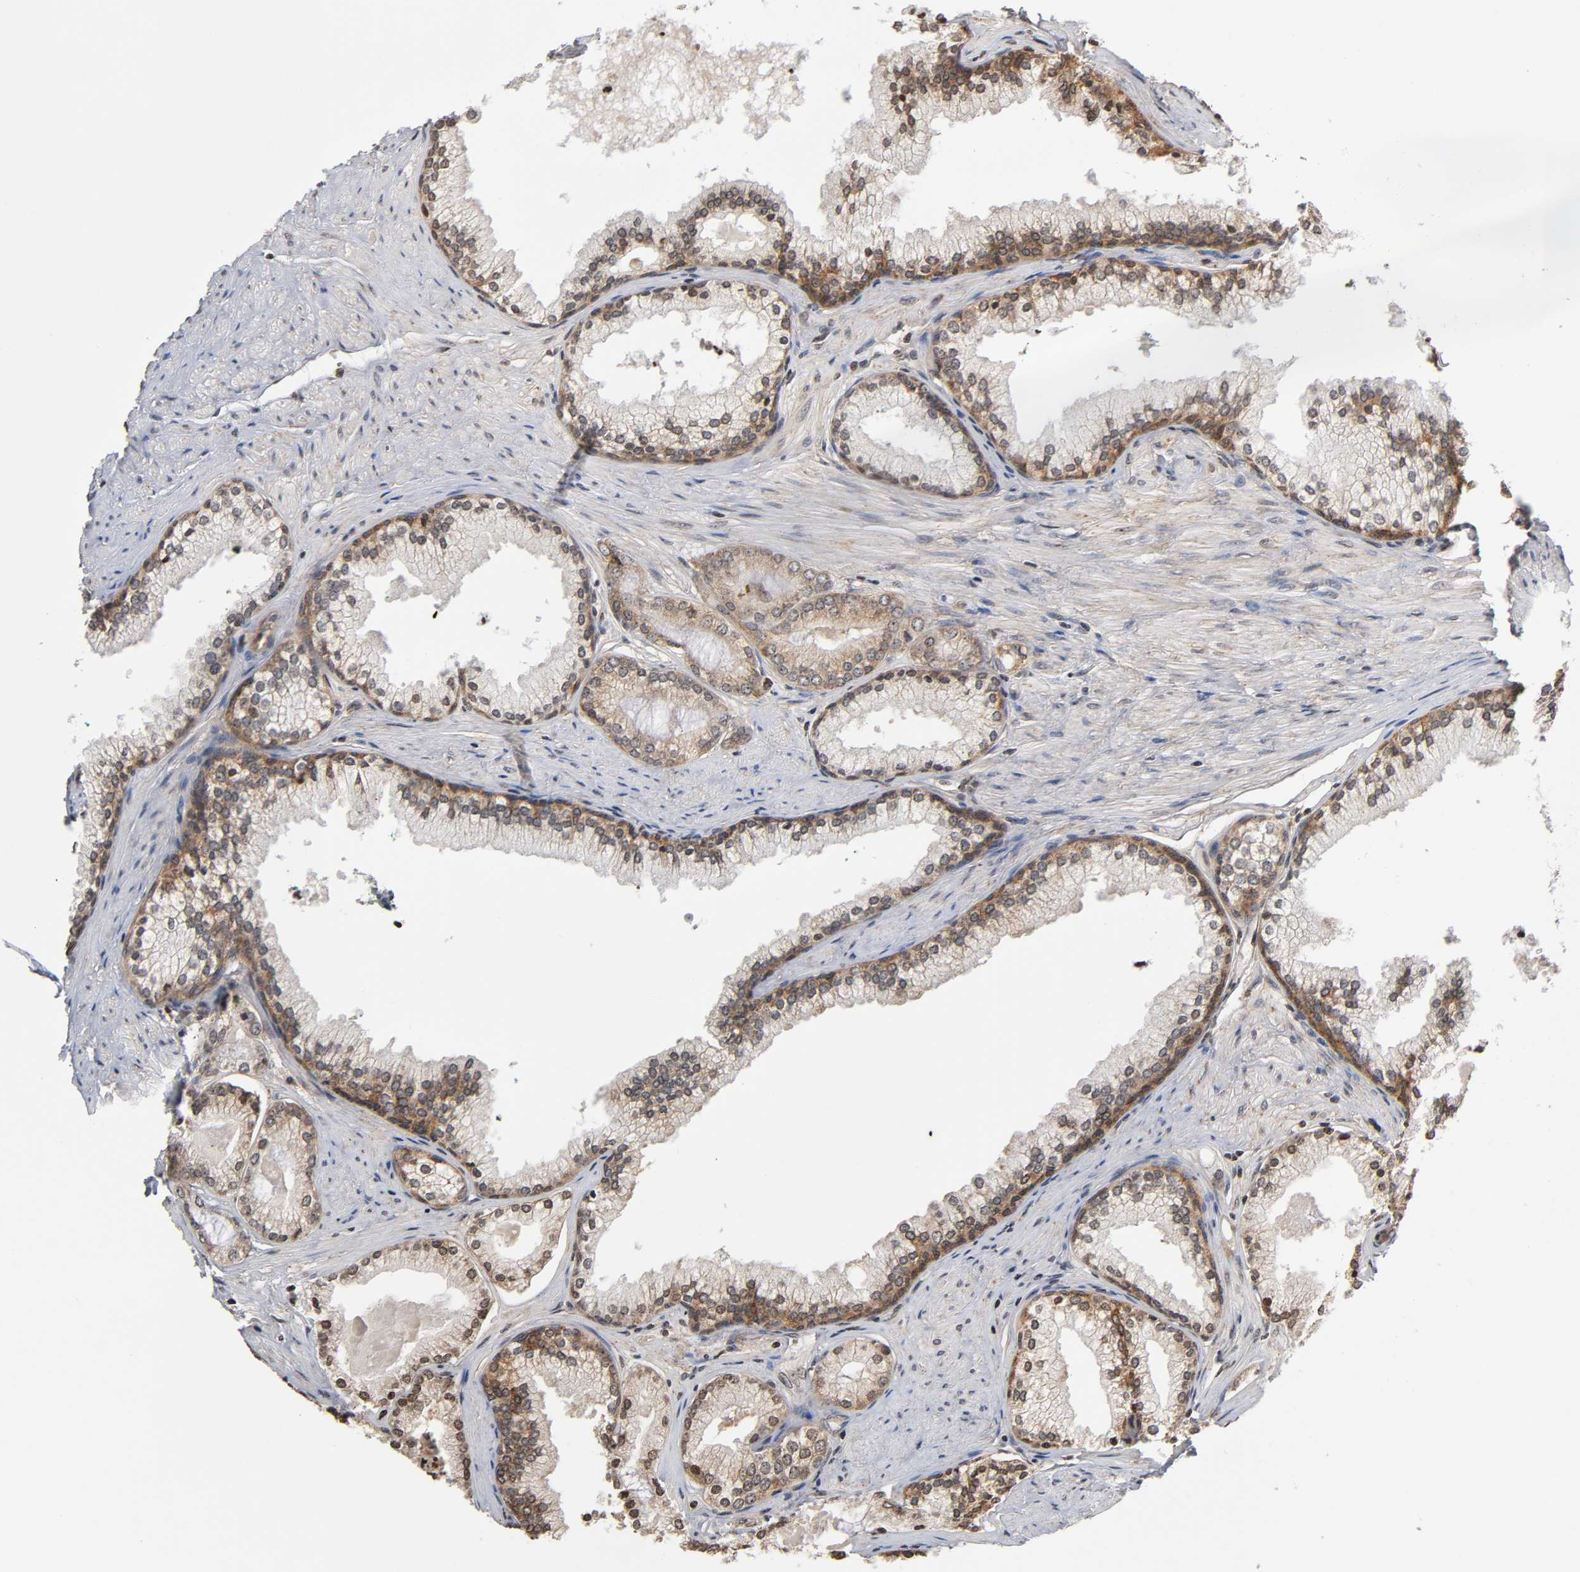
{"staining": {"intensity": "weak", "quantity": "<25%", "location": "cytoplasmic/membranous"}, "tissue": "prostate cancer", "cell_type": "Tumor cells", "image_type": "cancer", "snomed": [{"axis": "morphology", "description": "Adenocarcinoma, Low grade"}, {"axis": "topography", "description": "Prostate"}], "caption": "Immunohistochemistry (IHC) histopathology image of neoplastic tissue: human prostate cancer stained with DAB (3,3'-diaminobenzidine) reveals no significant protein positivity in tumor cells.", "gene": "ITGAV", "patient": {"sex": "male", "age": 71}}